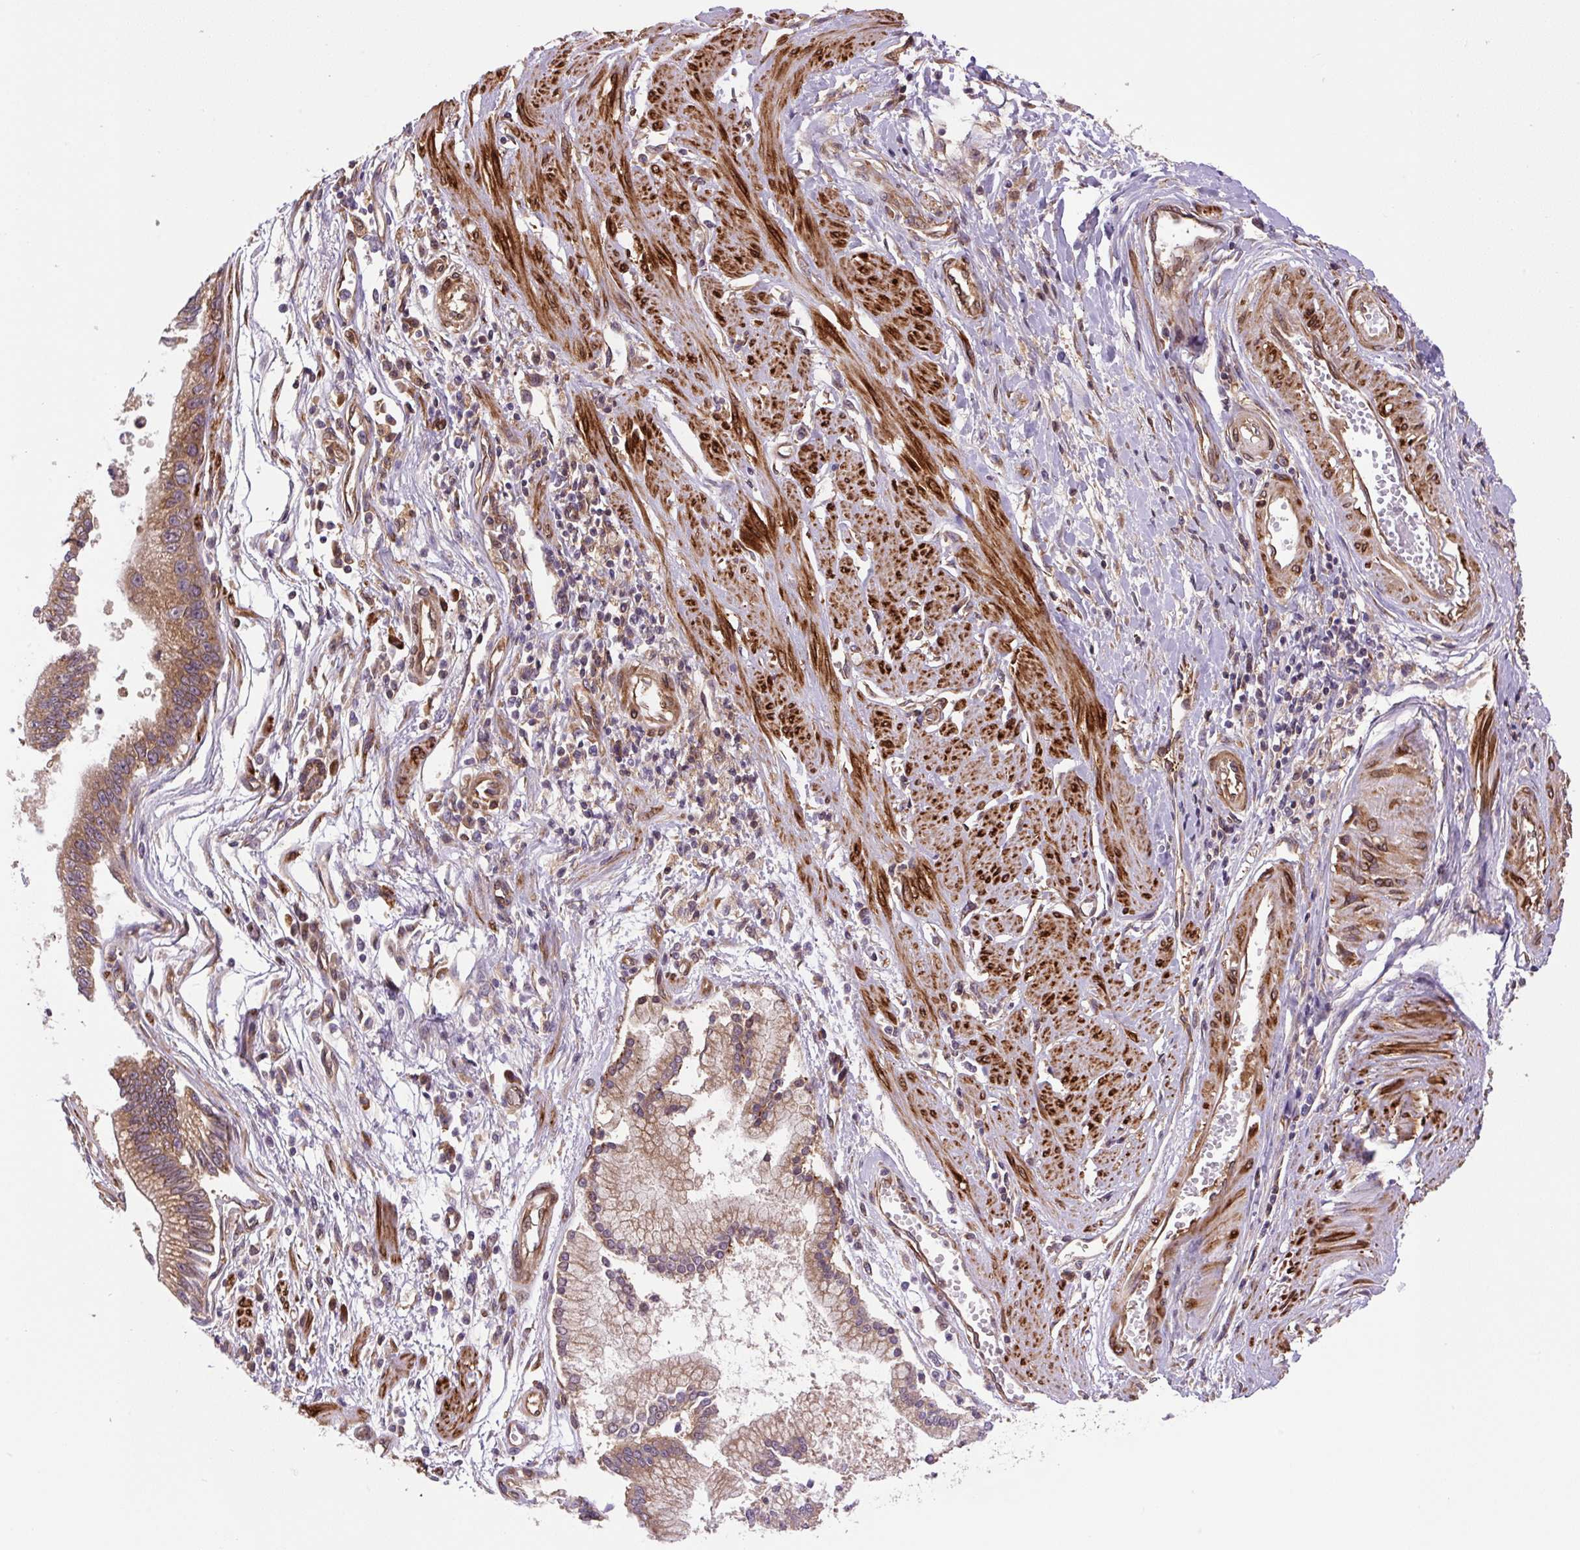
{"staining": {"intensity": "moderate", "quantity": ">75%", "location": "cytoplasmic/membranous"}, "tissue": "stomach cancer", "cell_type": "Tumor cells", "image_type": "cancer", "snomed": [{"axis": "morphology", "description": "Adenocarcinoma, NOS"}, {"axis": "topography", "description": "Stomach"}], "caption": "Immunohistochemical staining of adenocarcinoma (stomach) exhibits medium levels of moderate cytoplasmic/membranous staining in about >75% of tumor cells.", "gene": "SEPTIN10", "patient": {"sex": "male", "age": 59}}